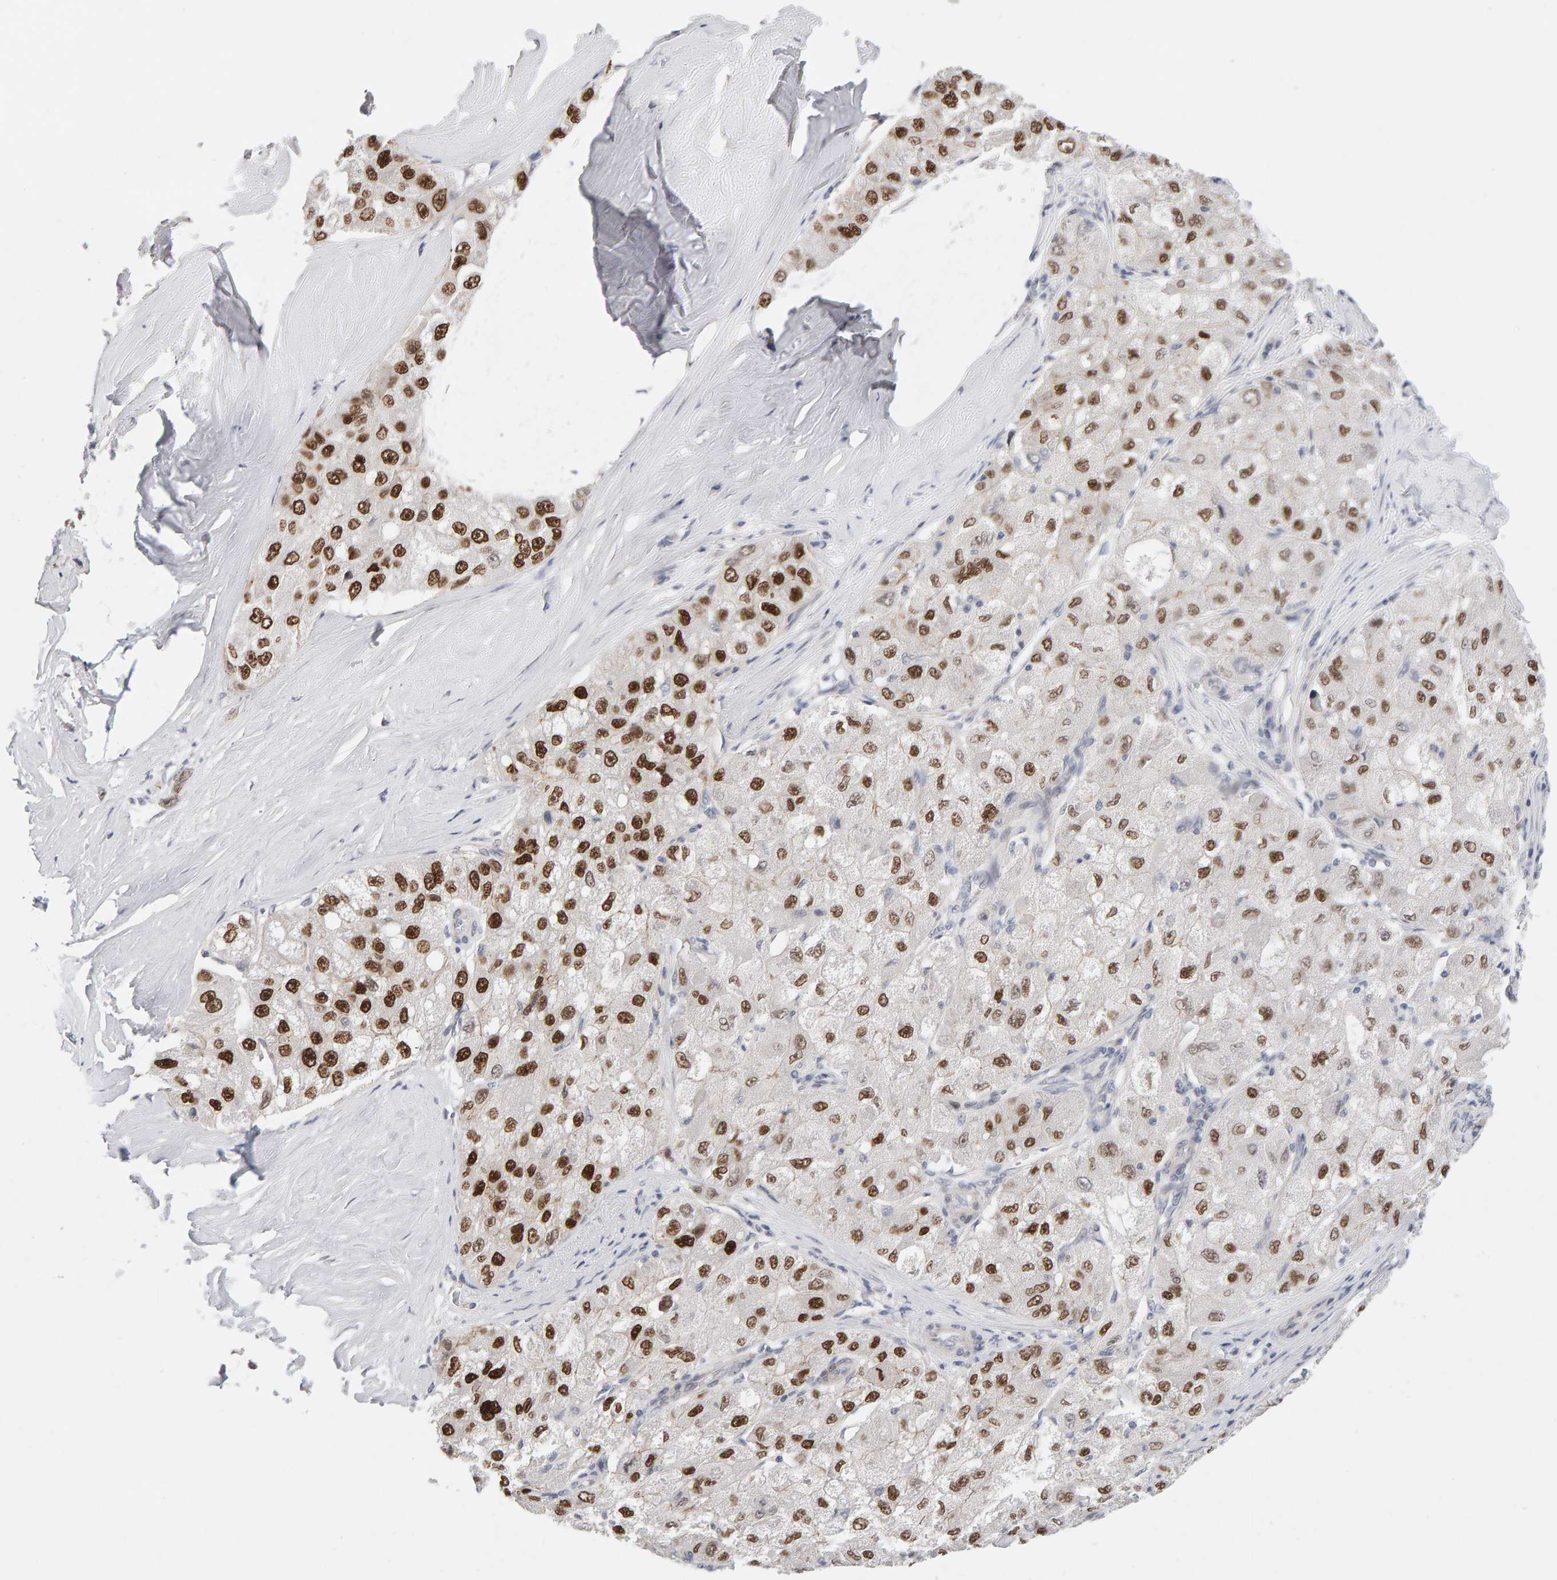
{"staining": {"intensity": "strong", "quantity": ">75%", "location": "nuclear"}, "tissue": "liver cancer", "cell_type": "Tumor cells", "image_type": "cancer", "snomed": [{"axis": "morphology", "description": "Carcinoma, Hepatocellular, NOS"}, {"axis": "topography", "description": "Liver"}], "caption": "Immunohistochemistry photomicrograph of neoplastic tissue: human liver cancer (hepatocellular carcinoma) stained using immunohistochemistry (IHC) exhibits high levels of strong protein expression localized specifically in the nuclear of tumor cells, appearing as a nuclear brown color.", "gene": "HNF4A", "patient": {"sex": "male", "age": 80}}